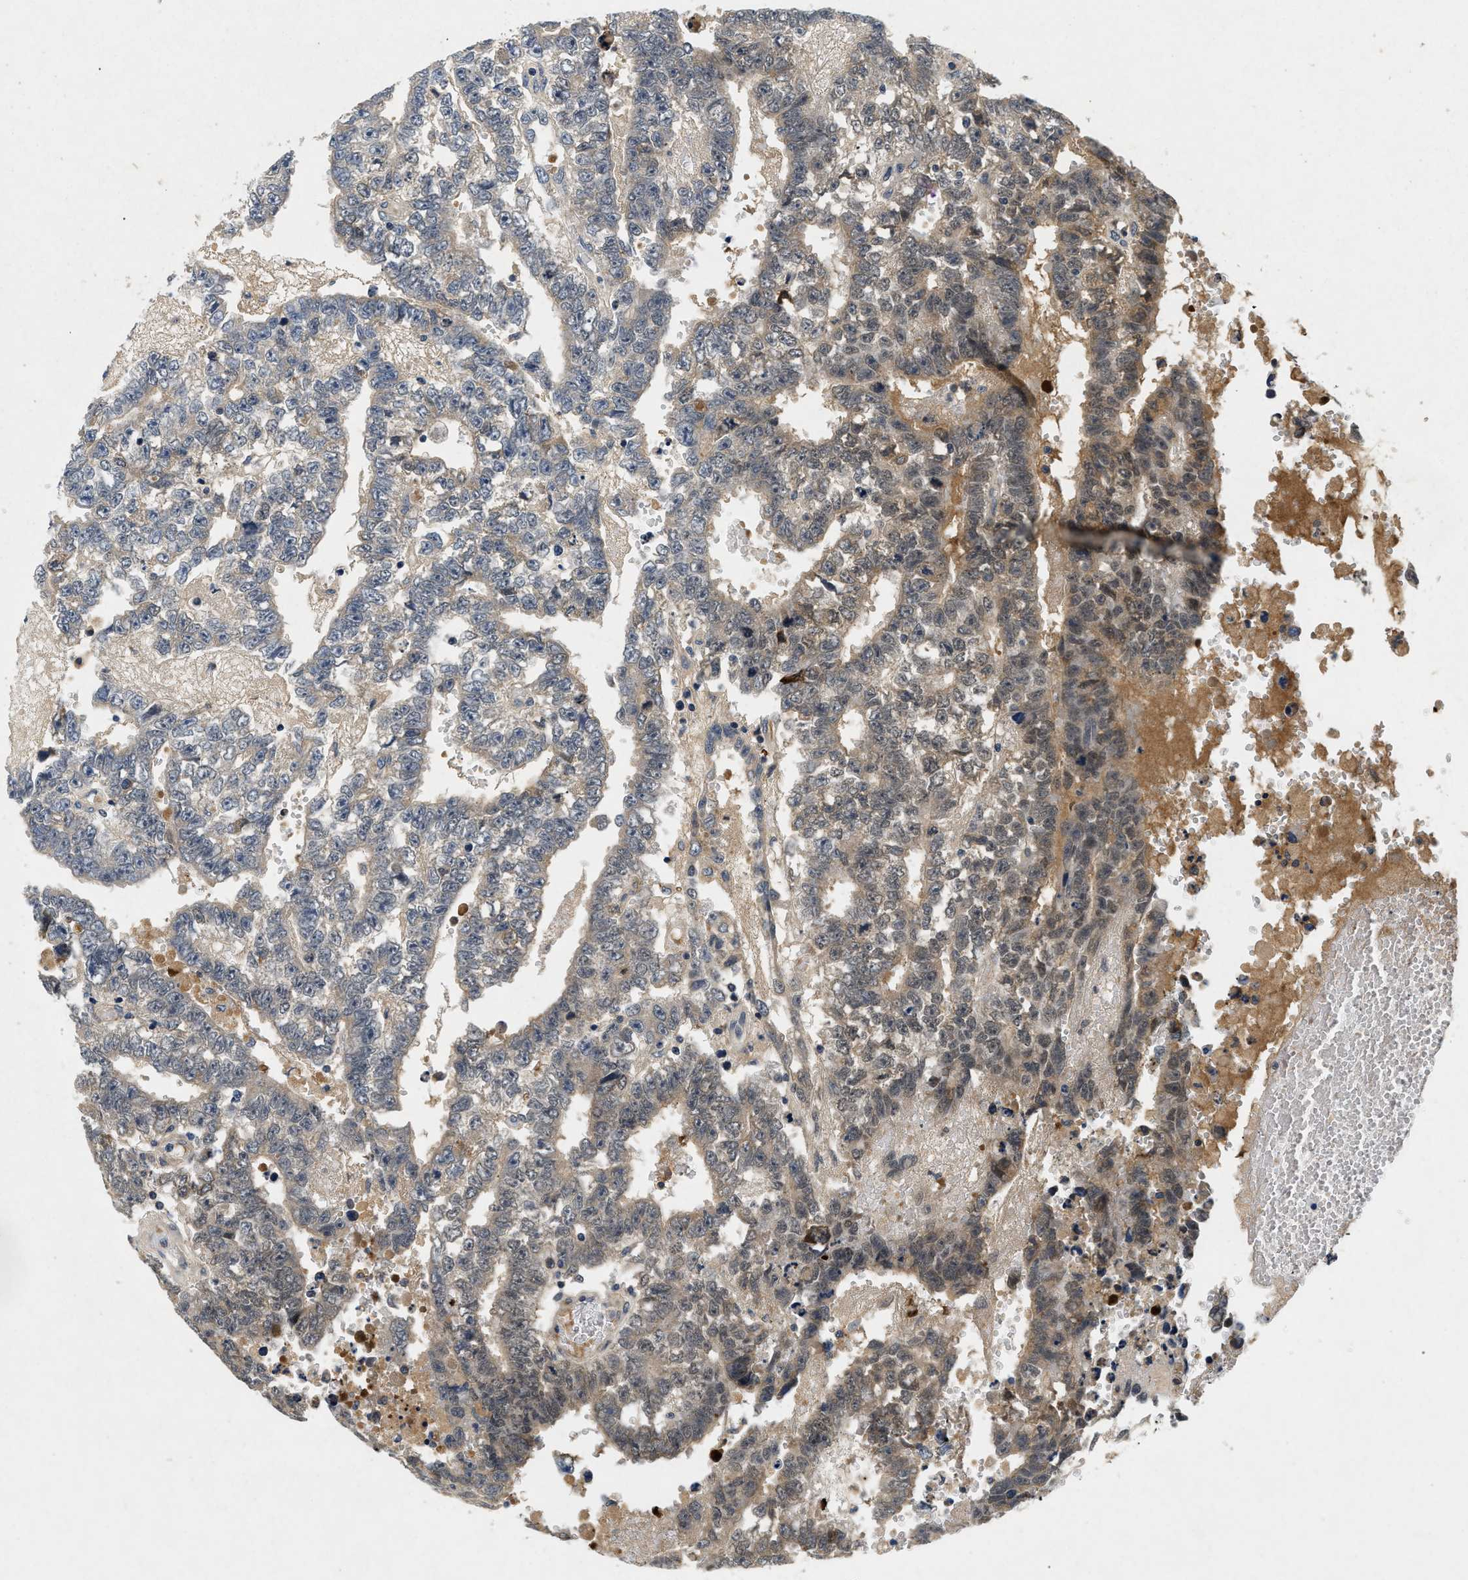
{"staining": {"intensity": "weak", "quantity": "25%-75%", "location": "cytoplasmic/membranous"}, "tissue": "testis cancer", "cell_type": "Tumor cells", "image_type": "cancer", "snomed": [{"axis": "morphology", "description": "Carcinoma, Embryonal, NOS"}, {"axis": "topography", "description": "Testis"}], "caption": "Immunohistochemical staining of embryonal carcinoma (testis) exhibits low levels of weak cytoplasmic/membranous expression in approximately 25%-75% of tumor cells. Using DAB (3,3'-diaminobenzidine) (brown) and hematoxylin (blue) stains, captured at high magnification using brightfield microscopy.", "gene": "PDP1", "patient": {"sex": "male", "age": 25}}